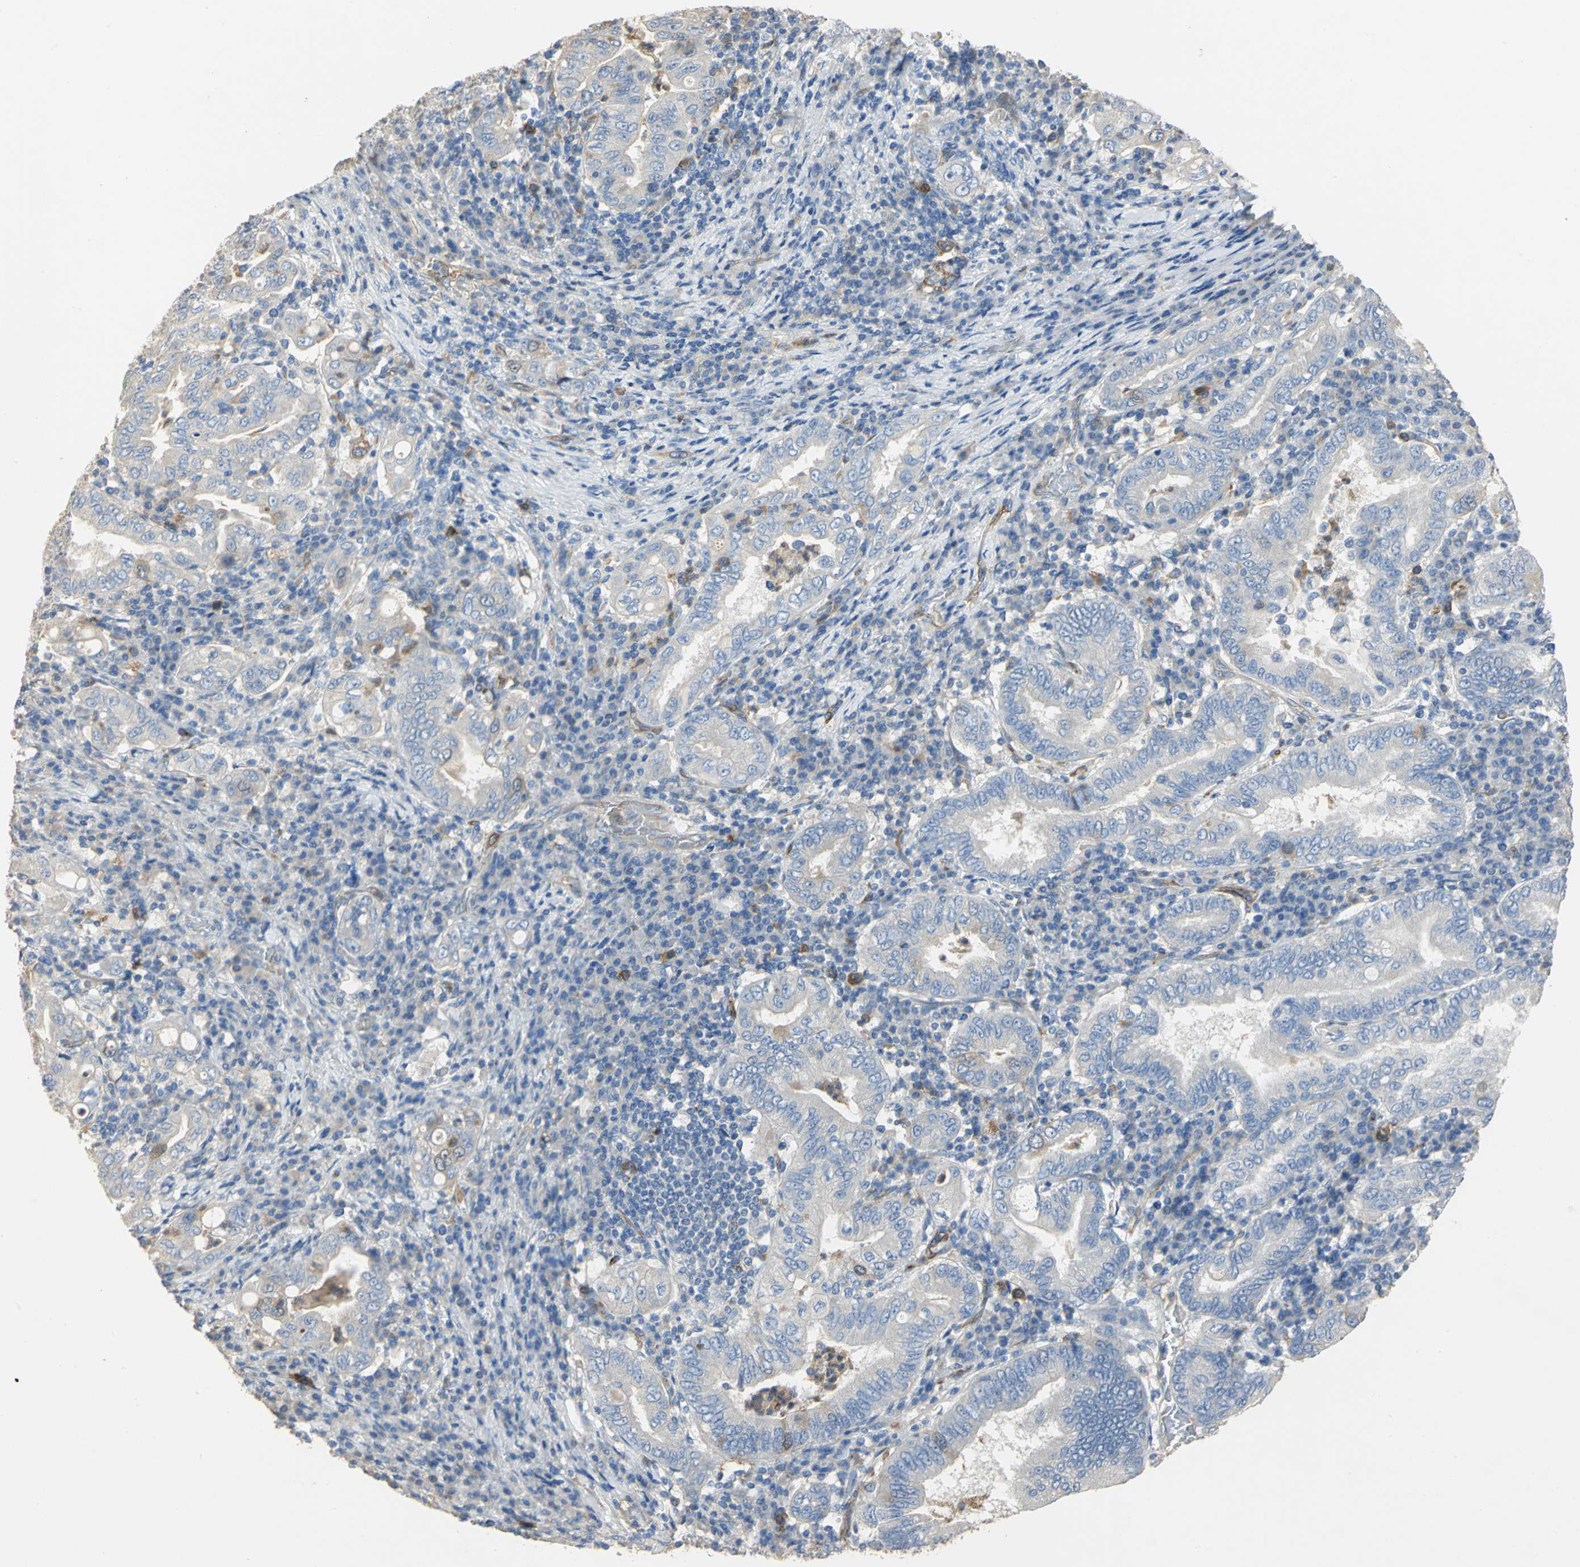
{"staining": {"intensity": "moderate", "quantity": "<25%", "location": "cytoplasmic/membranous"}, "tissue": "stomach cancer", "cell_type": "Tumor cells", "image_type": "cancer", "snomed": [{"axis": "morphology", "description": "Normal tissue, NOS"}, {"axis": "morphology", "description": "Adenocarcinoma, NOS"}, {"axis": "topography", "description": "Esophagus"}, {"axis": "topography", "description": "Stomach, upper"}, {"axis": "topography", "description": "Peripheral nerve tissue"}], "caption": "About <25% of tumor cells in human stomach adenocarcinoma exhibit moderate cytoplasmic/membranous protein staining as visualized by brown immunohistochemical staining.", "gene": "DLGAP5", "patient": {"sex": "male", "age": 62}}